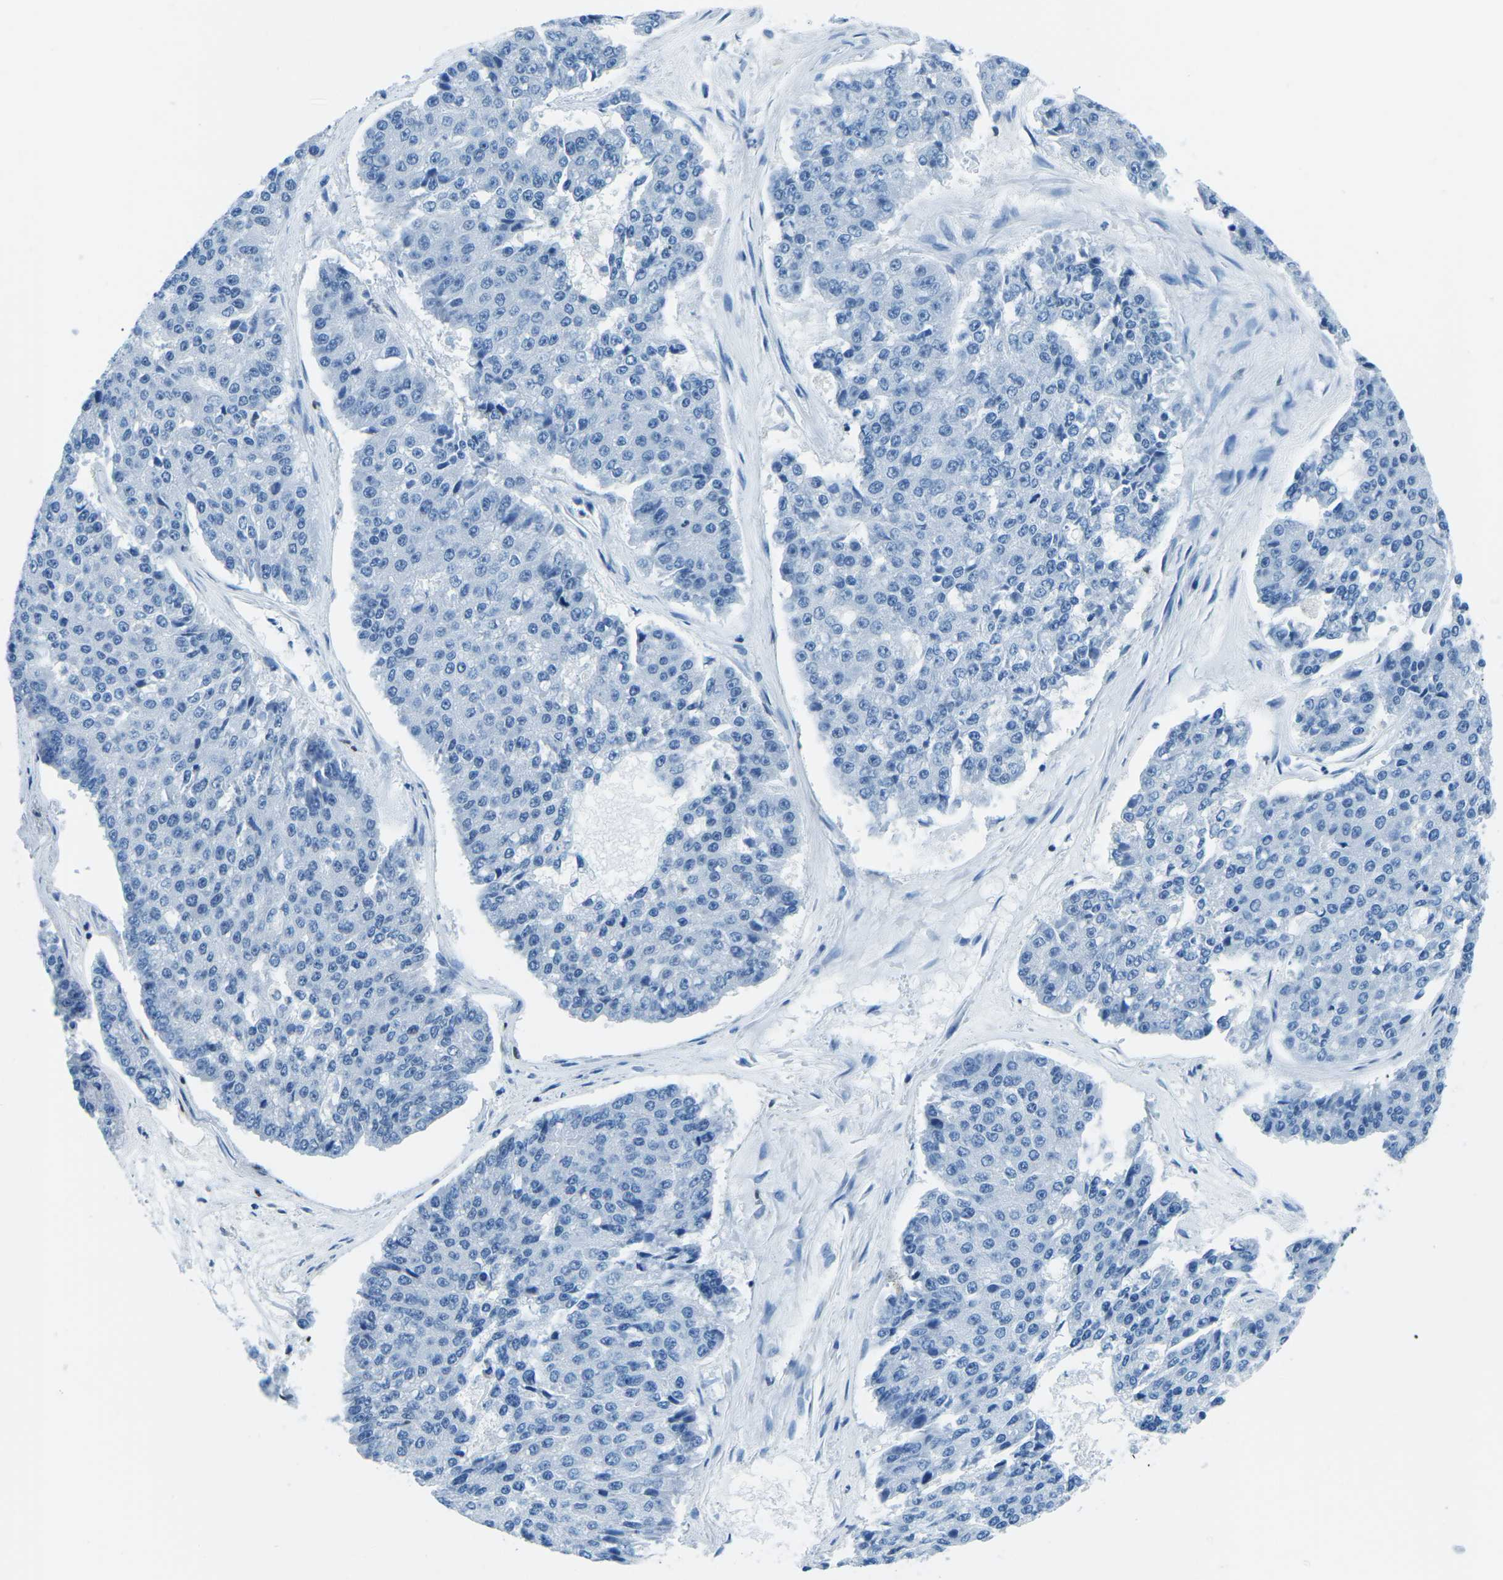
{"staining": {"intensity": "negative", "quantity": "none", "location": "none"}, "tissue": "pancreatic cancer", "cell_type": "Tumor cells", "image_type": "cancer", "snomed": [{"axis": "morphology", "description": "Adenocarcinoma, NOS"}, {"axis": "topography", "description": "Pancreas"}], "caption": "Immunohistochemistry (IHC) histopathology image of human pancreatic adenocarcinoma stained for a protein (brown), which shows no positivity in tumor cells.", "gene": "CELF2", "patient": {"sex": "male", "age": 50}}